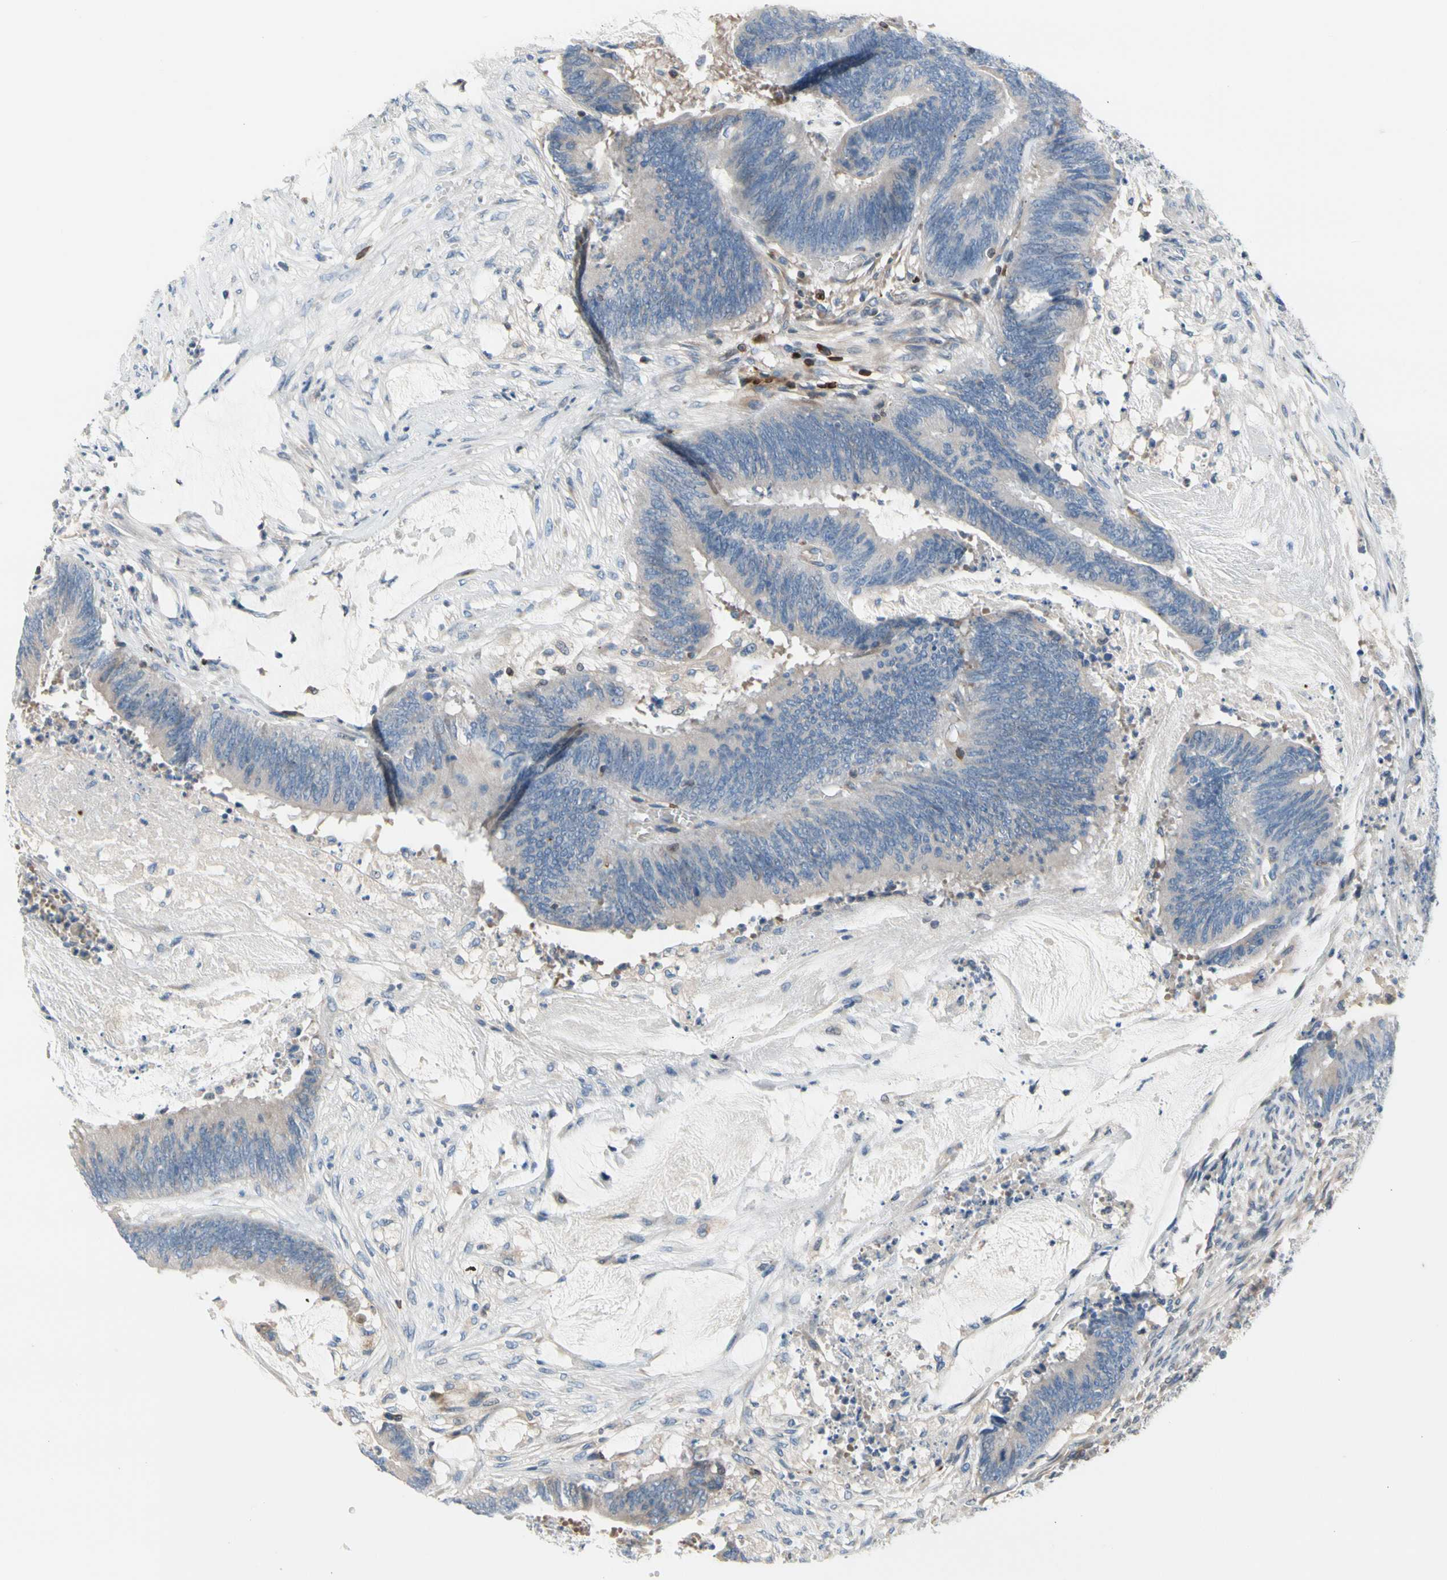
{"staining": {"intensity": "negative", "quantity": "none", "location": "none"}, "tissue": "colorectal cancer", "cell_type": "Tumor cells", "image_type": "cancer", "snomed": [{"axis": "morphology", "description": "Adenocarcinoma, NOS"}, {"axis": "topography", "description": "Rectum"}], "caption": "Colorectal cancer stained for a protein using immunohistochemistry (IHC) demonstrates no positivity tumor cells.", "gene": "MAP3K3", "patient": {"sex": "female", "age": 66}}